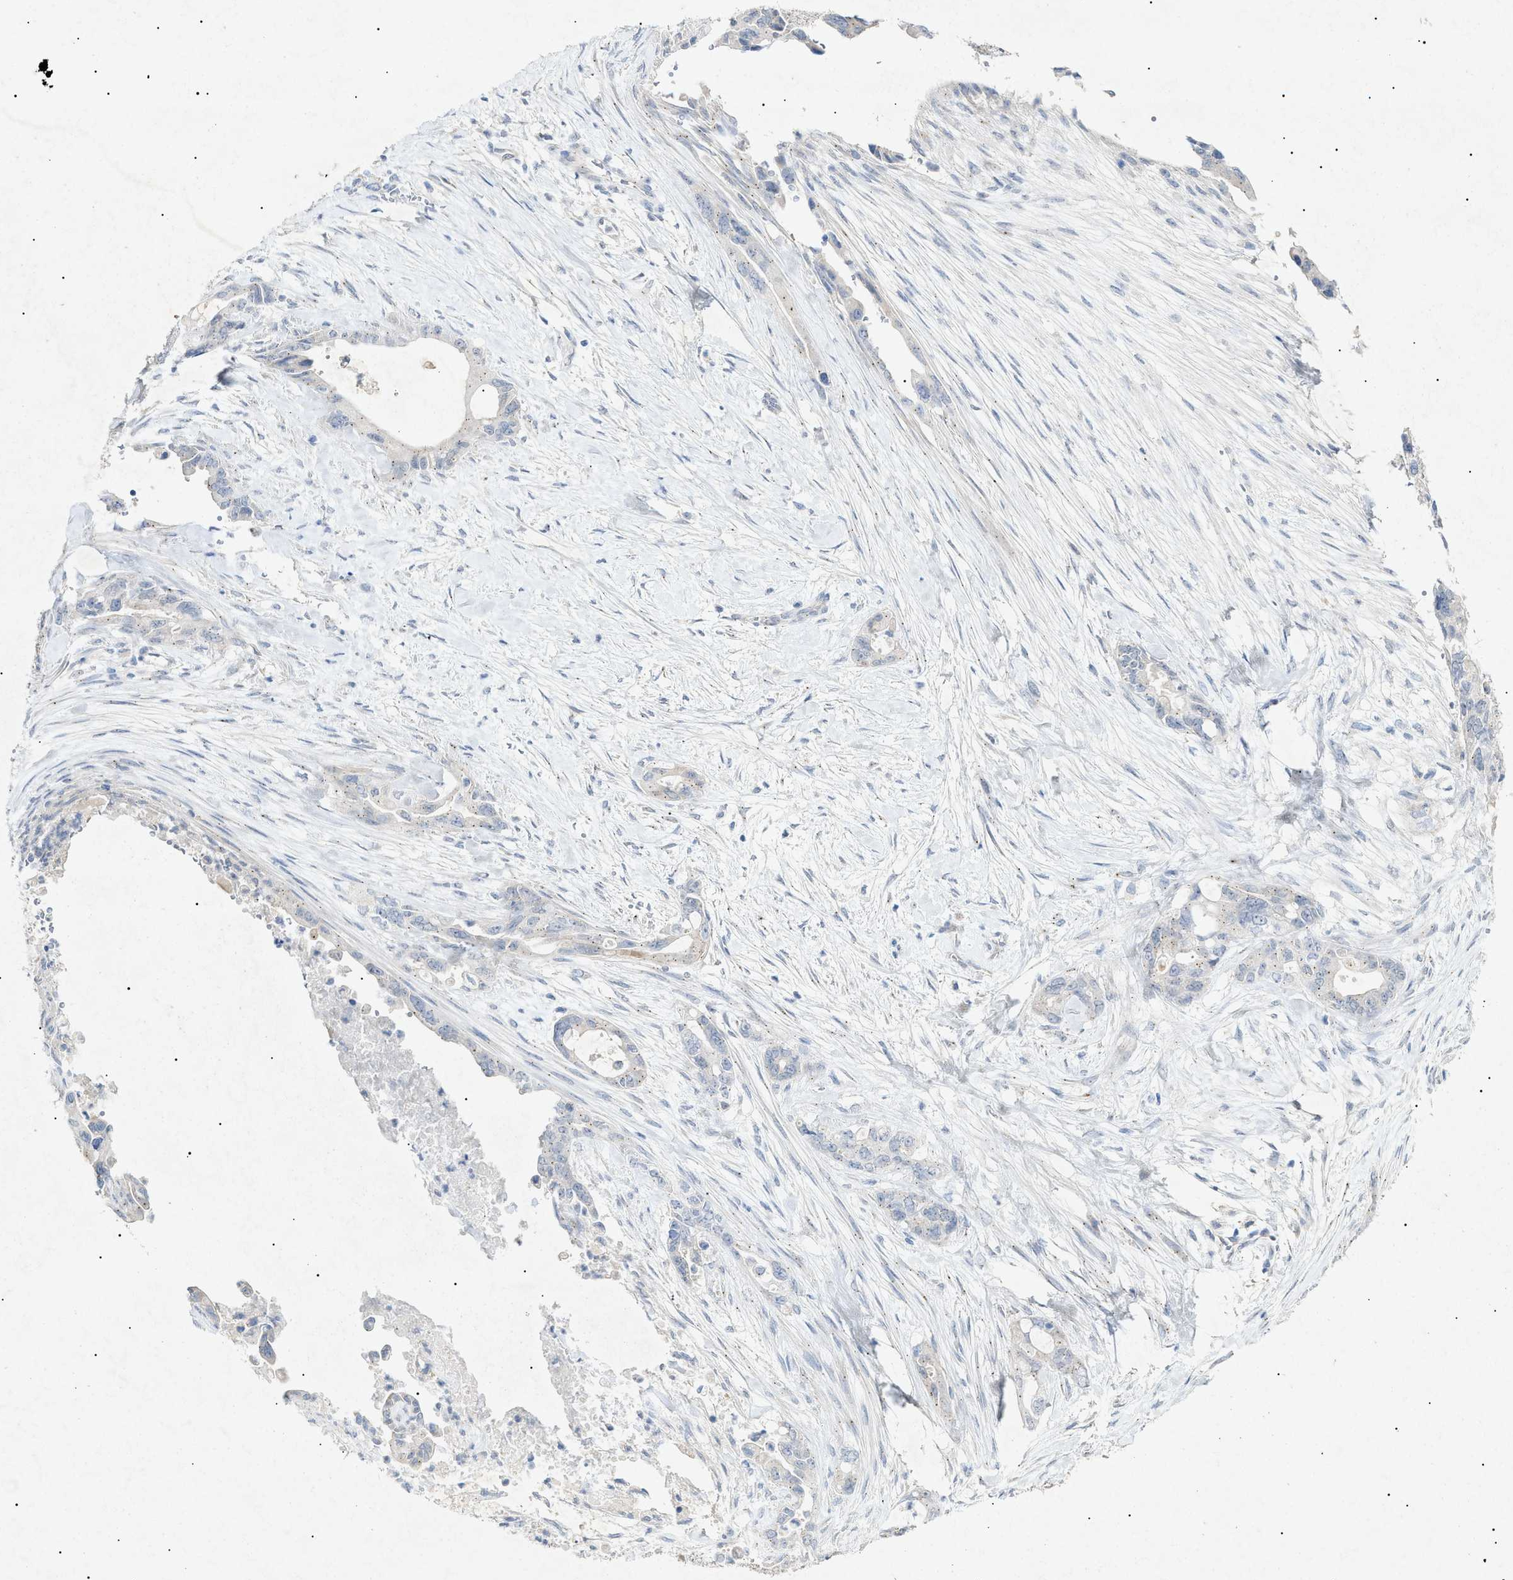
{"staining": {"intensity": "negative", "quantity": "none", "location": "none"}, "tissue": "pancreatic cancer", "cell_type": "Tumor cells", "image_type": "cancer", "snomed": [{"axis": "morphology", "description": "Adenocarcinoma, NOS"}, {"axis": "topography", "description": "Pancreas"}], "caption": "High power microscopy histopathology image of an immunohistochemistry (IHC) image of adenocarcinoma (pancreatic), revealing no significant positivity in tumor cells. Brightfield microscopy of immunohistochemistry stained with DAB (brown) and hematoxylin (blue), captured at high magnification.", "gene": "SLC25A31", "patient": {"sex": "male", "age": 70}}